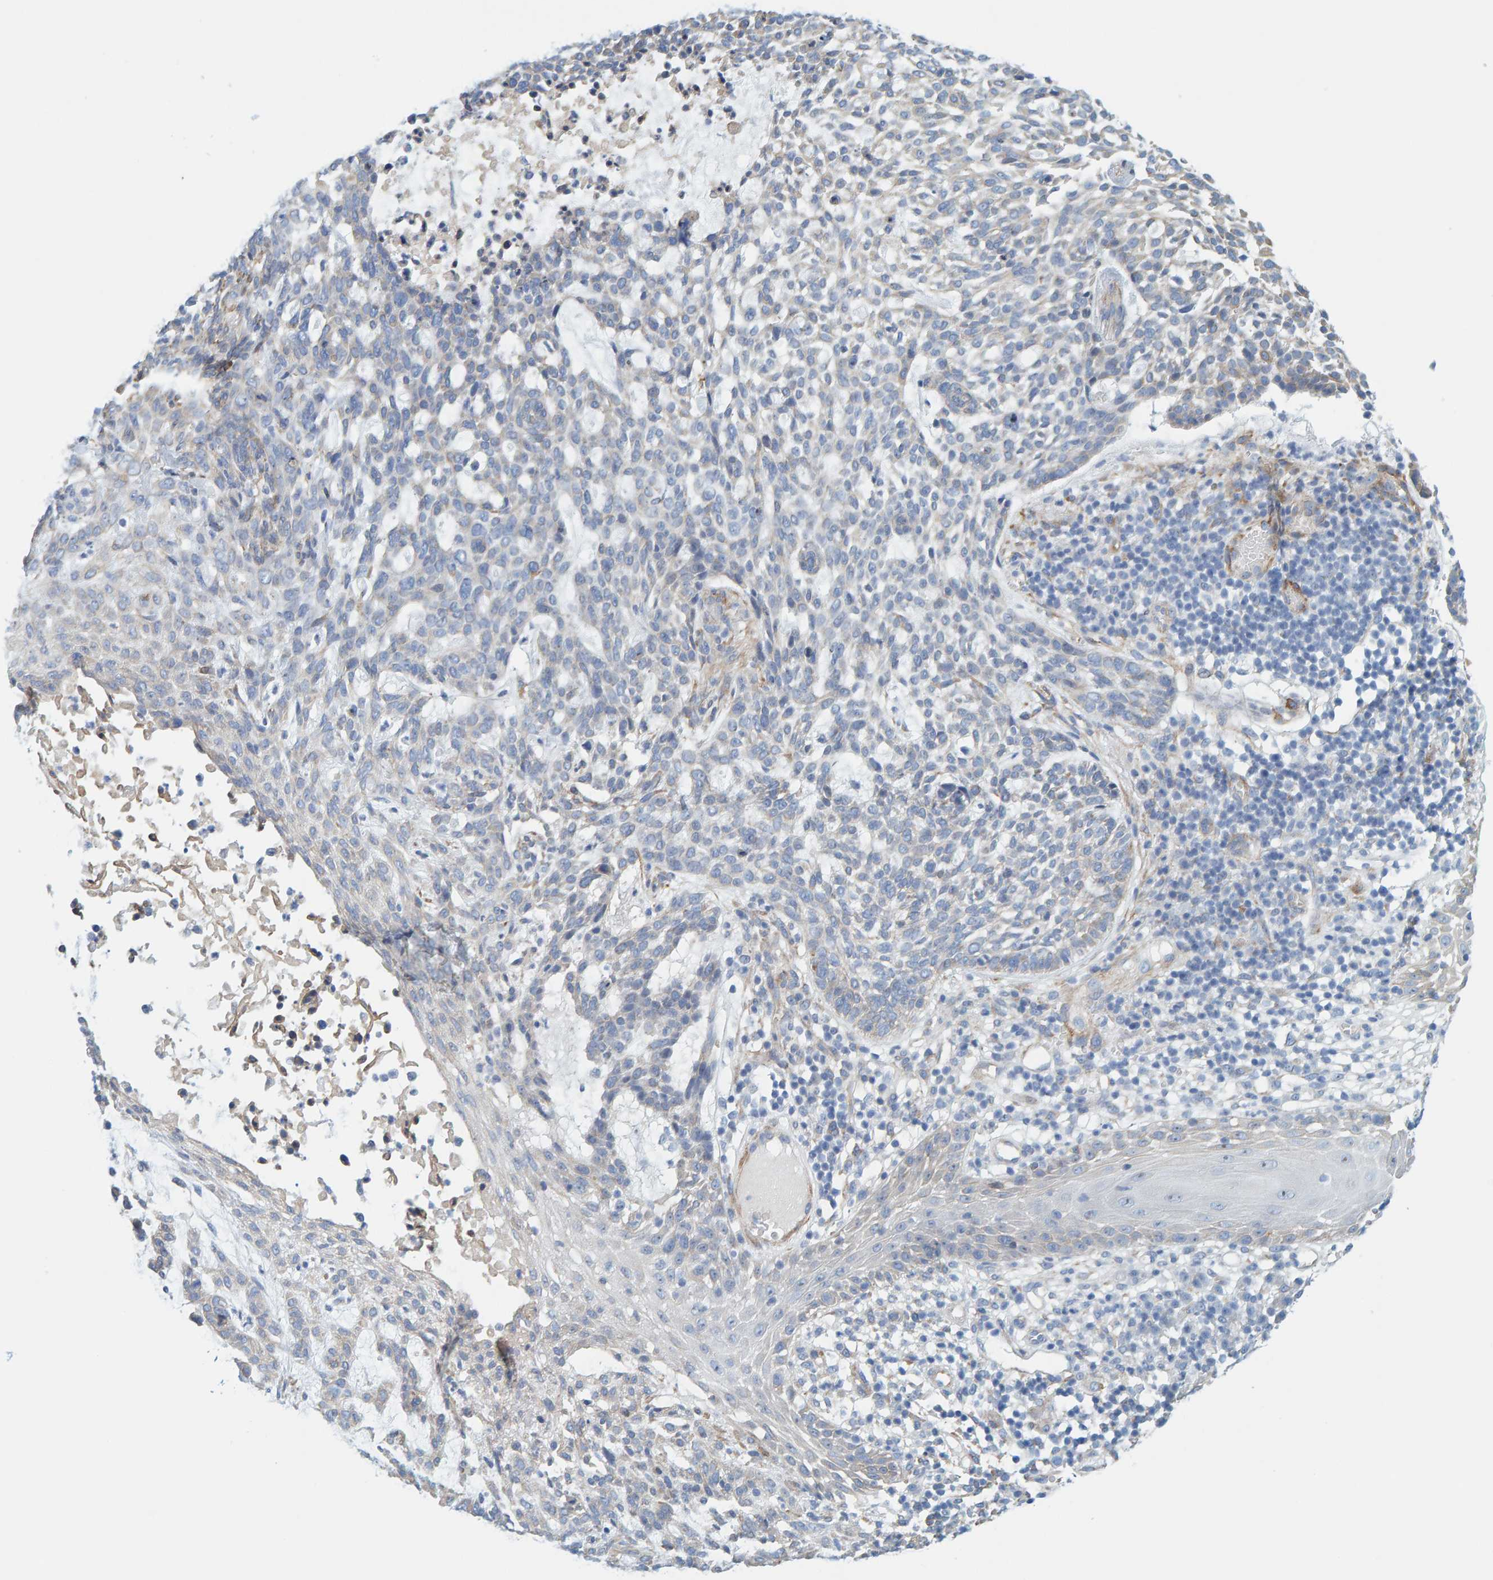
{"staining": {"intensity": "negative", "quantity": "none", "location": "none"}, "tissue": "skin cancer", "cell_type": "Tumor cells", "image_type": "cancer", "snomed": [{"axis": "morphology", "description": "Basal cell carcinoma"}, {"axis": "topography", "description": "Skin"}], "caption": "High magnification brightfield microscopy of skin cancer stained with DAB (3,3'-diaminobenzidine) (brown) and counterstained with hematoxylin (blue): tumor cells show no significant positivity.", "gene": "MAP1B", "patient": {"sex": "female", "age": 64}}